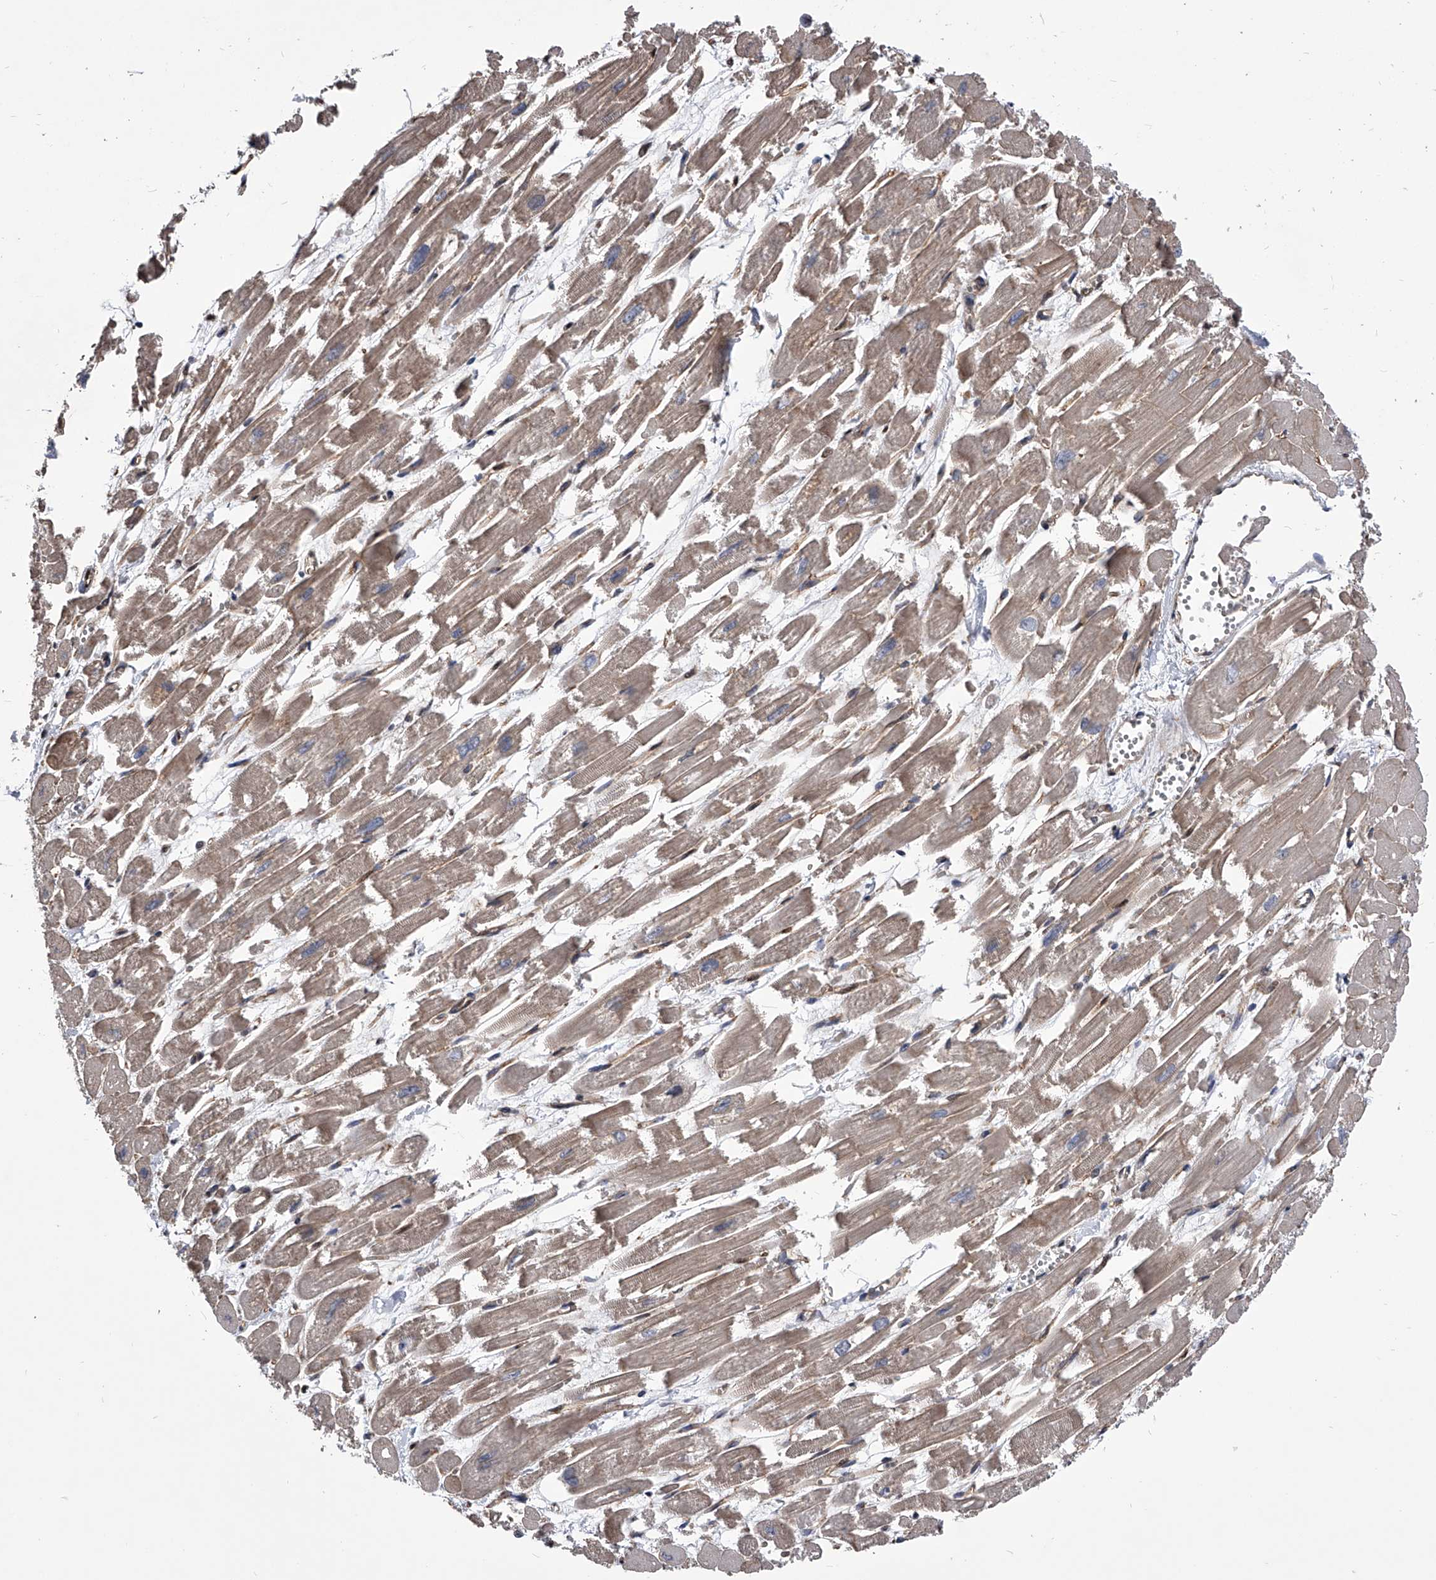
{"staining": {"intensity": "moderate", "quantity": "25%-75%", "location": "cytoplasmic/membranous,nuclear"}, "tissue": "heart muscle", "cell_type": "Cardiomyocytes", "image_type": "normal", "snomed": [{"axis": "morphology", "description": "Normal tissue, NOS"}, {"axis": "topography", "description": "Heart"}], "caption": "Immunohistochemistry (IHC) (DAB) staining of benign human heart muscle exhibits moderate cytoplasmic/membranous,nuclear protein positivity in about 25%-75% of cardiomyocytes. Nuclei are stained in blue.", "gene": "ZNF76", "patient": {"sex": "male", "age": 54}}